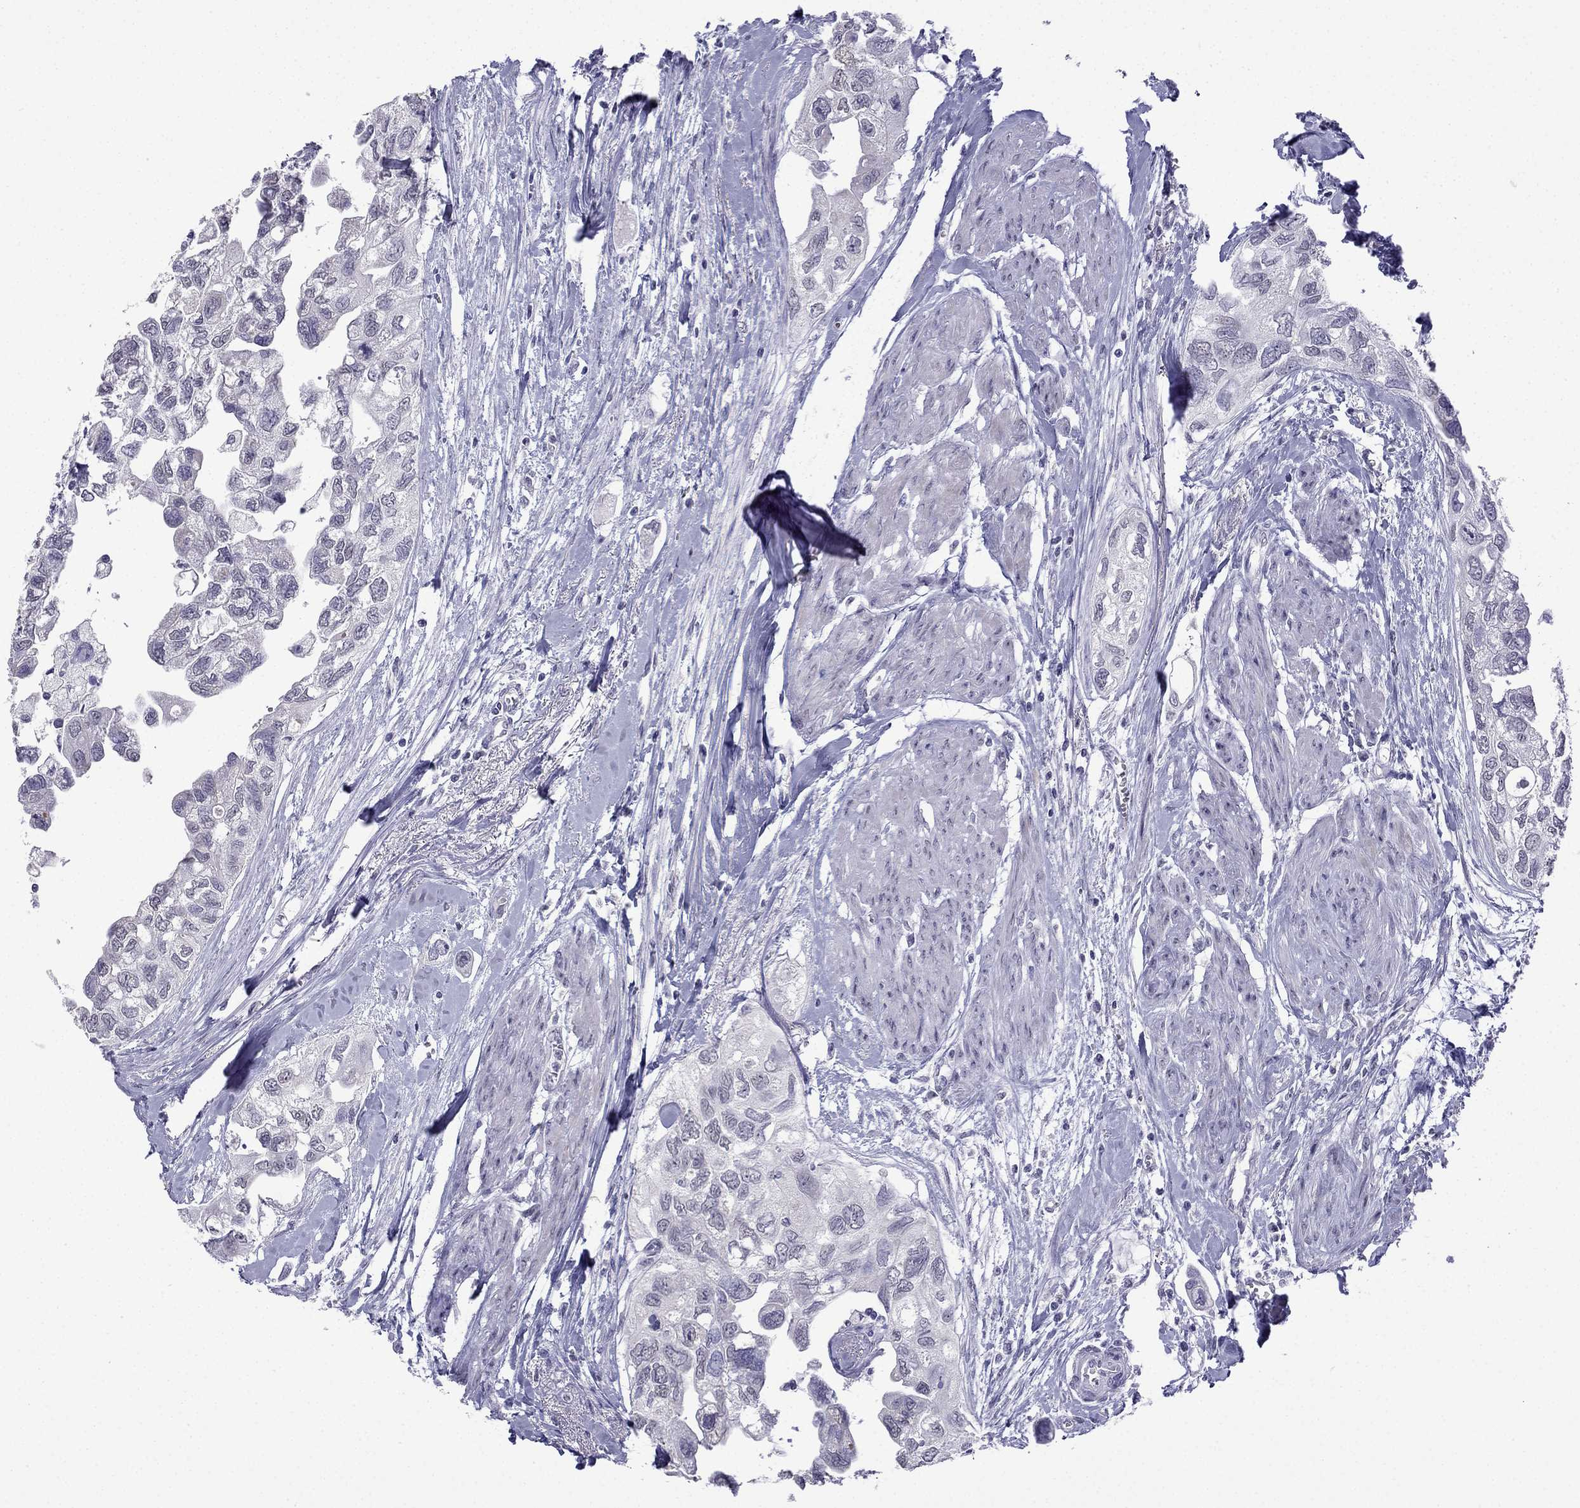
{"staining": {"intensity": "negative", "quantity": "none", "location": "none"}, "tissue": "urothelial cancer", "cell_type": "Tumor cells", "image_type": "cancer", "snomed": [{"axis": "morphology", "description": "Urothelial carcinoma, High grade"}, {"axis": "topography", "description": "Urinary bladder"}], "caption": "Immunohistochemistry (IHC) of urothelial cancer displays no positivity in tumor cells. (DAB immunohistochemistry, high magnification).", "gene": "CFAP70", "patient": {"sex": "male", "age": 59}}